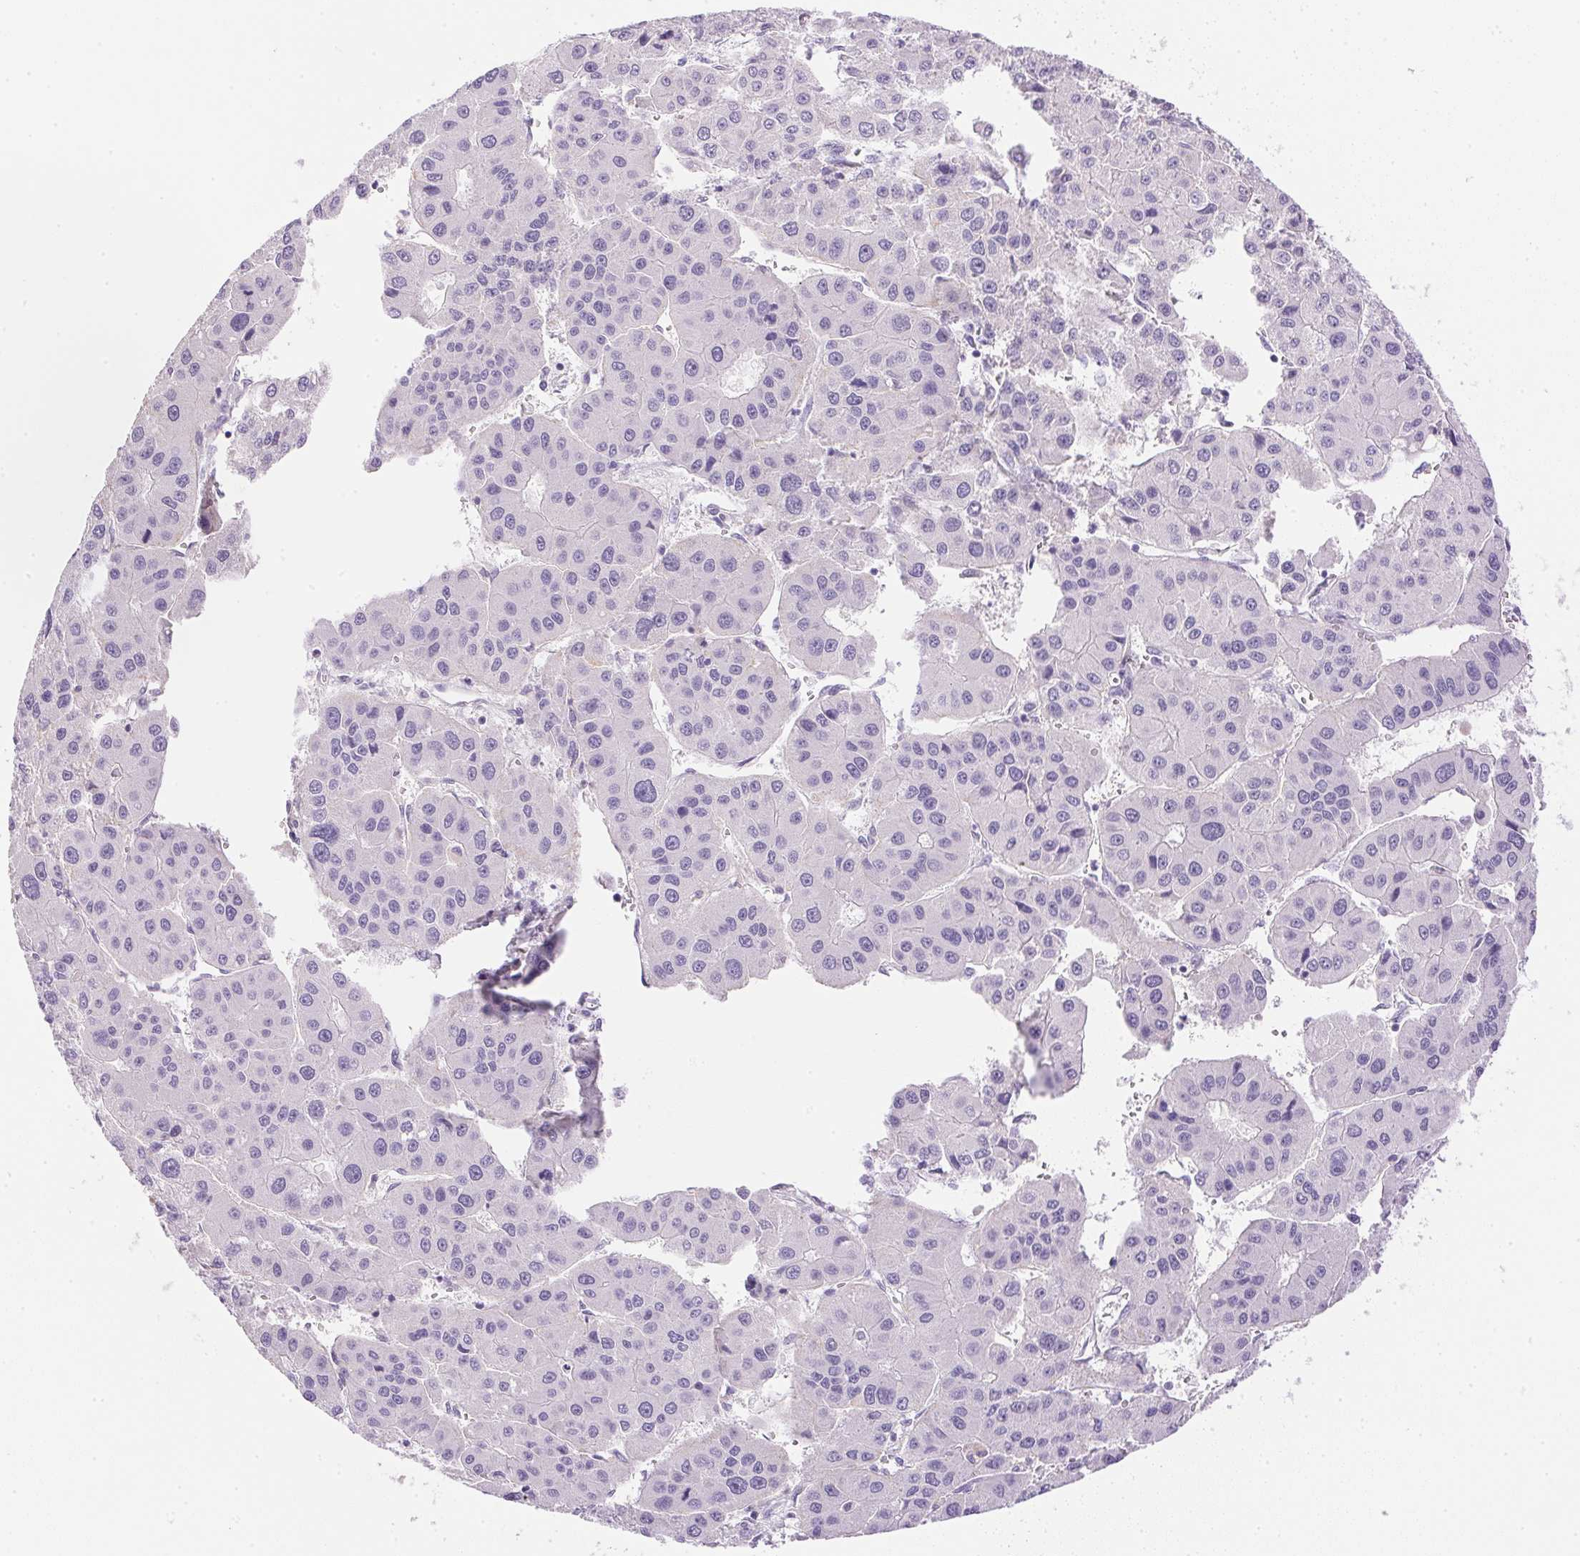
{"staining": {"intensity": "negative", "quantity": "none", "location": "none"}, "tissue": "liver cancer", "cell_type": "Tumor cells", "image_type": "cancer", "snomed": [{"axis": "morphology", "description": "Carcinoma, Hepatocellular, NOS"}, {"axis": "topography", "description": "Liver"}], "caption": "DAB (3,3'-diaminobenzidine) immunohistochemical staining of human liver hepatocellular carcinoma displays no significant staining in tumor cells.", "gene": "ATP6V1G3", "patient": {"sex": "male", "age": 73}}